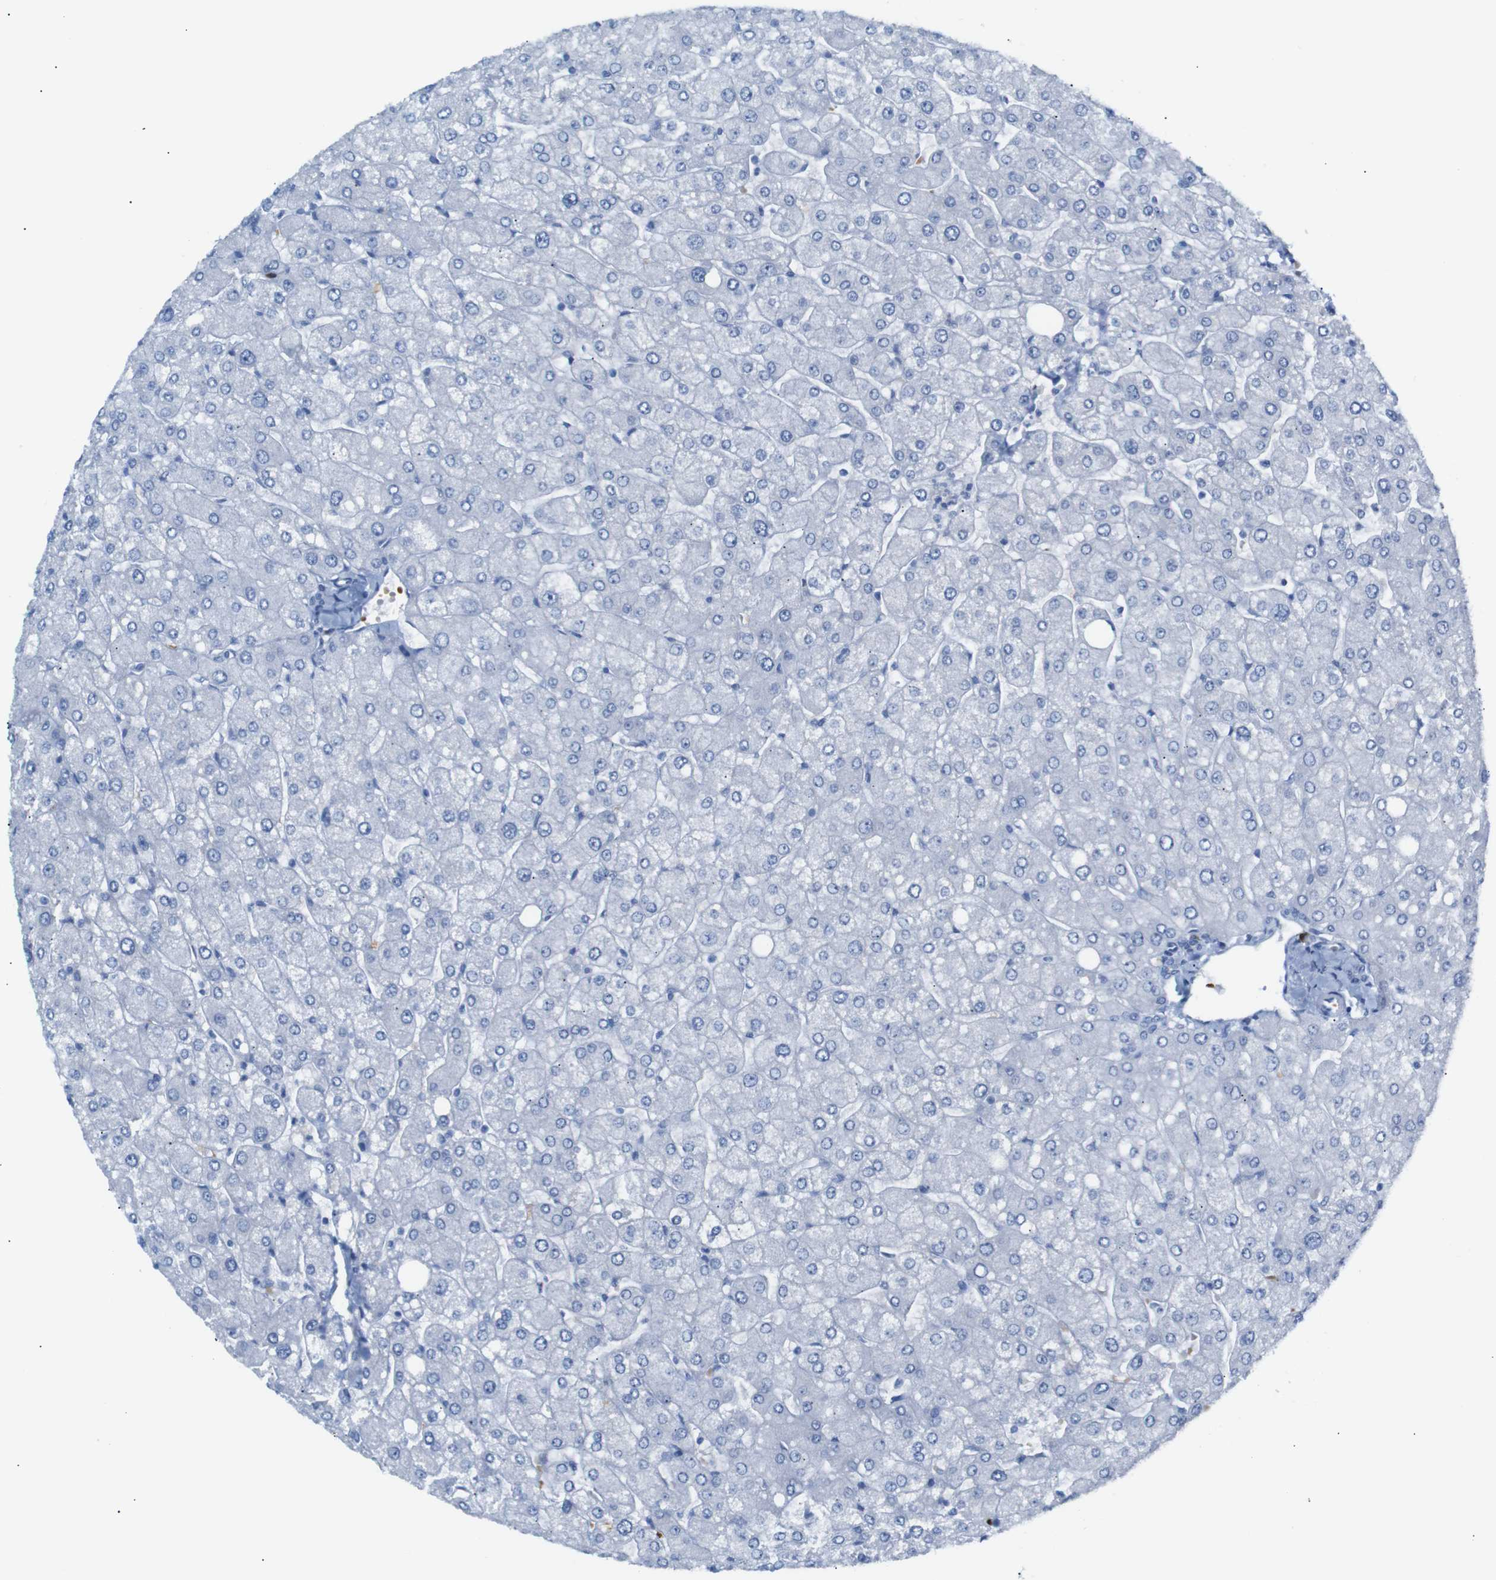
{"staining": {"intensity": "negative", "quantity": "none", "location": "none"}, "tissue": "liver", "cell_type": "Cholangiocytes", "image_type": "normal", "snomed": [{"axis": "morphology", "description": "Normal tissue, NOS"}, {"axis": "topography", "description": "Liver"}], "caption": "A histopathology image of liver stained for a protein demonstrates no brown staining in cholangiocytes.", "gene": "ERVMER34", "patient": {"sex": "male", "age": 55}}